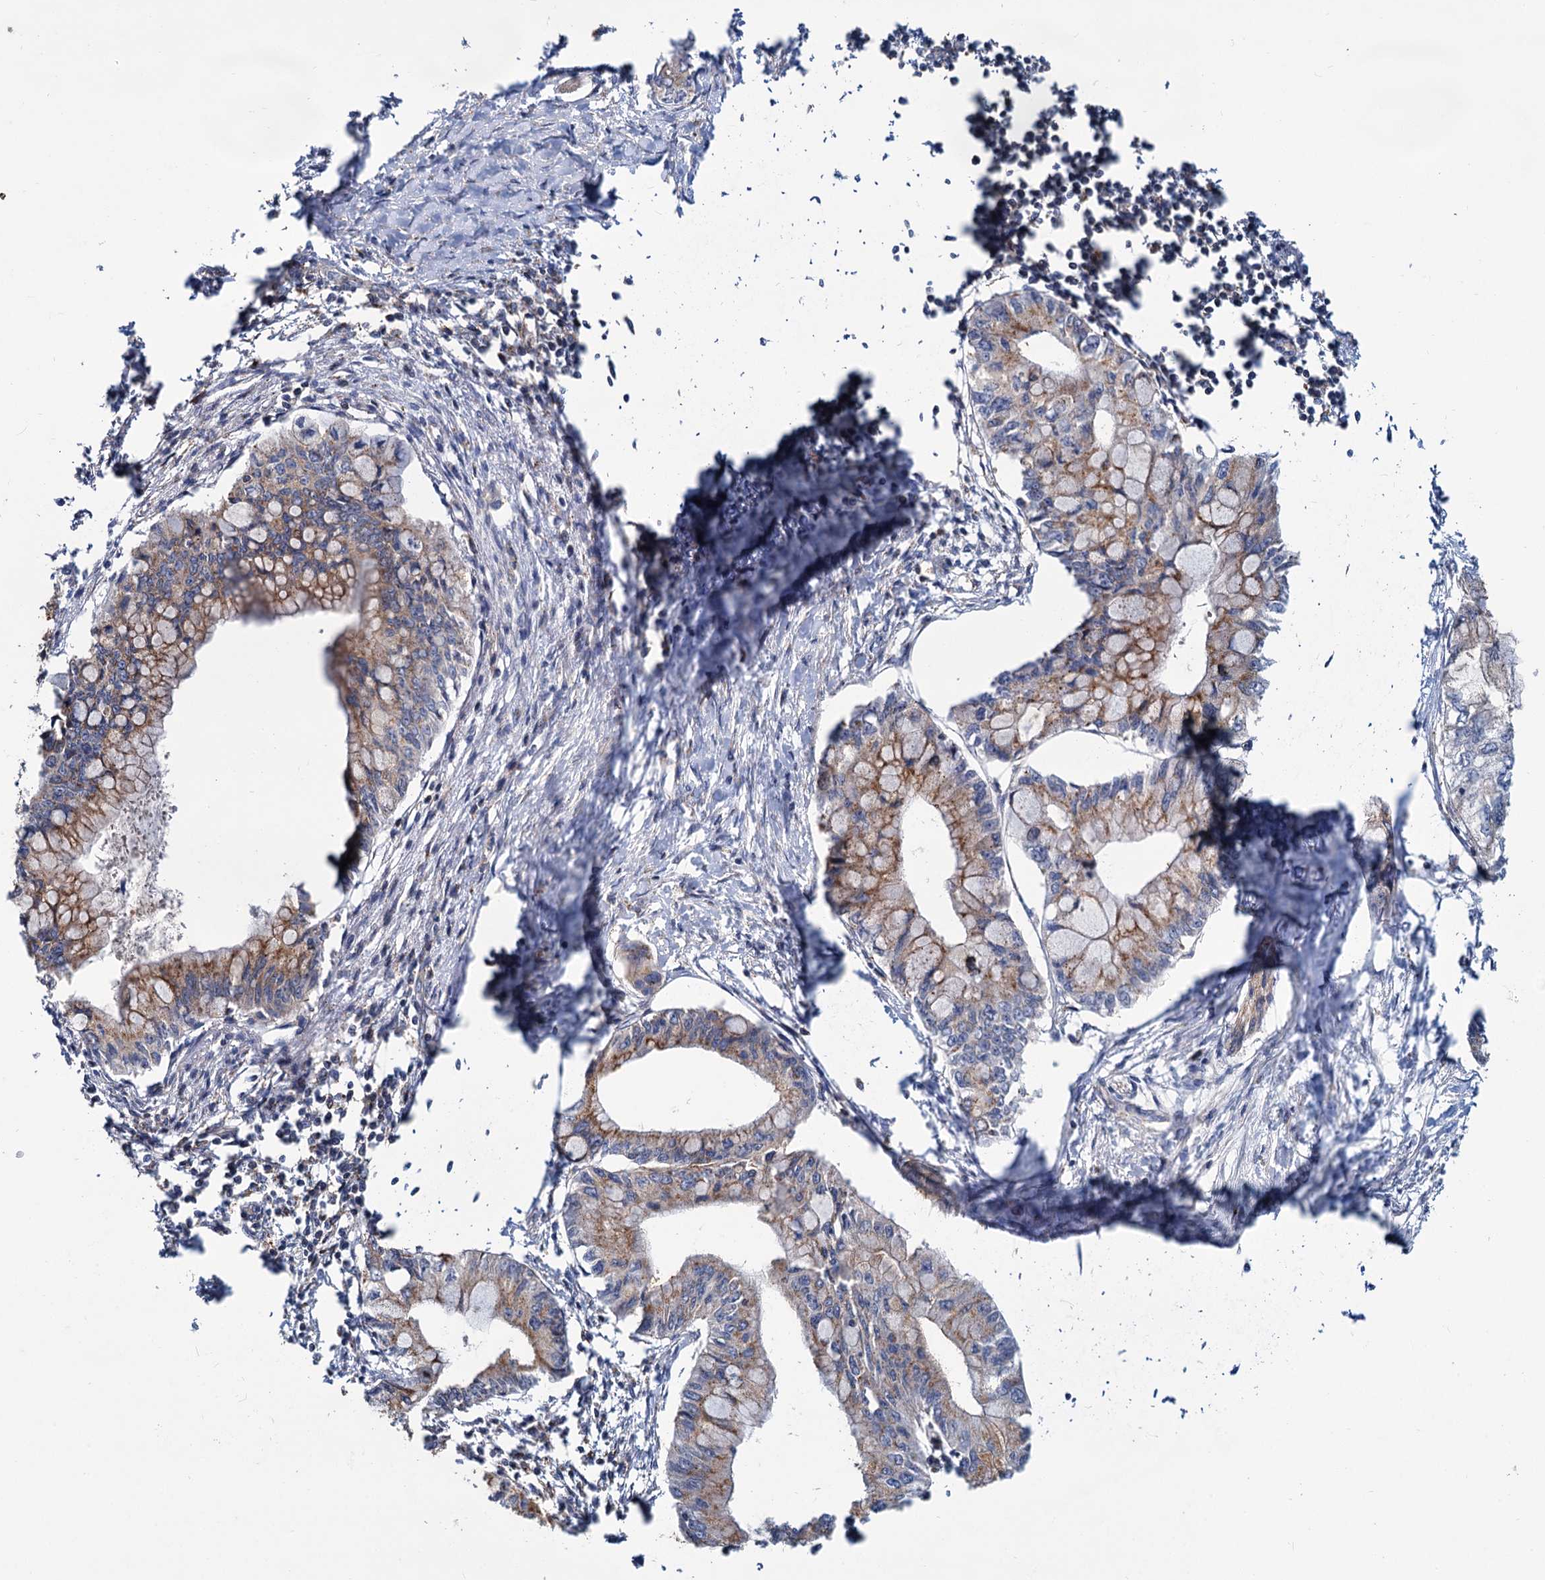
{"staining": {"intensity": "moderate", "quantity": ">75%", "location": "cytoplasmic/membranous"}, "tissue": "pancreatic cancer", "cell_type": "Tumor cells", "image_type": "cancer", "snomed": [{"axis": "morphology", "description": "Adenocarcinoma, NOS"}, {"axis": "topography", "description": "Pancreas"}], "caption": "Immunohistochemical staining of human pancreatic cancer reveals moderate cytoplasmic/membranous protein positivity in approximately >75% of tumor cells.", "gene": "PSEN1", "patient": {"sex": "male", "age": 48}}